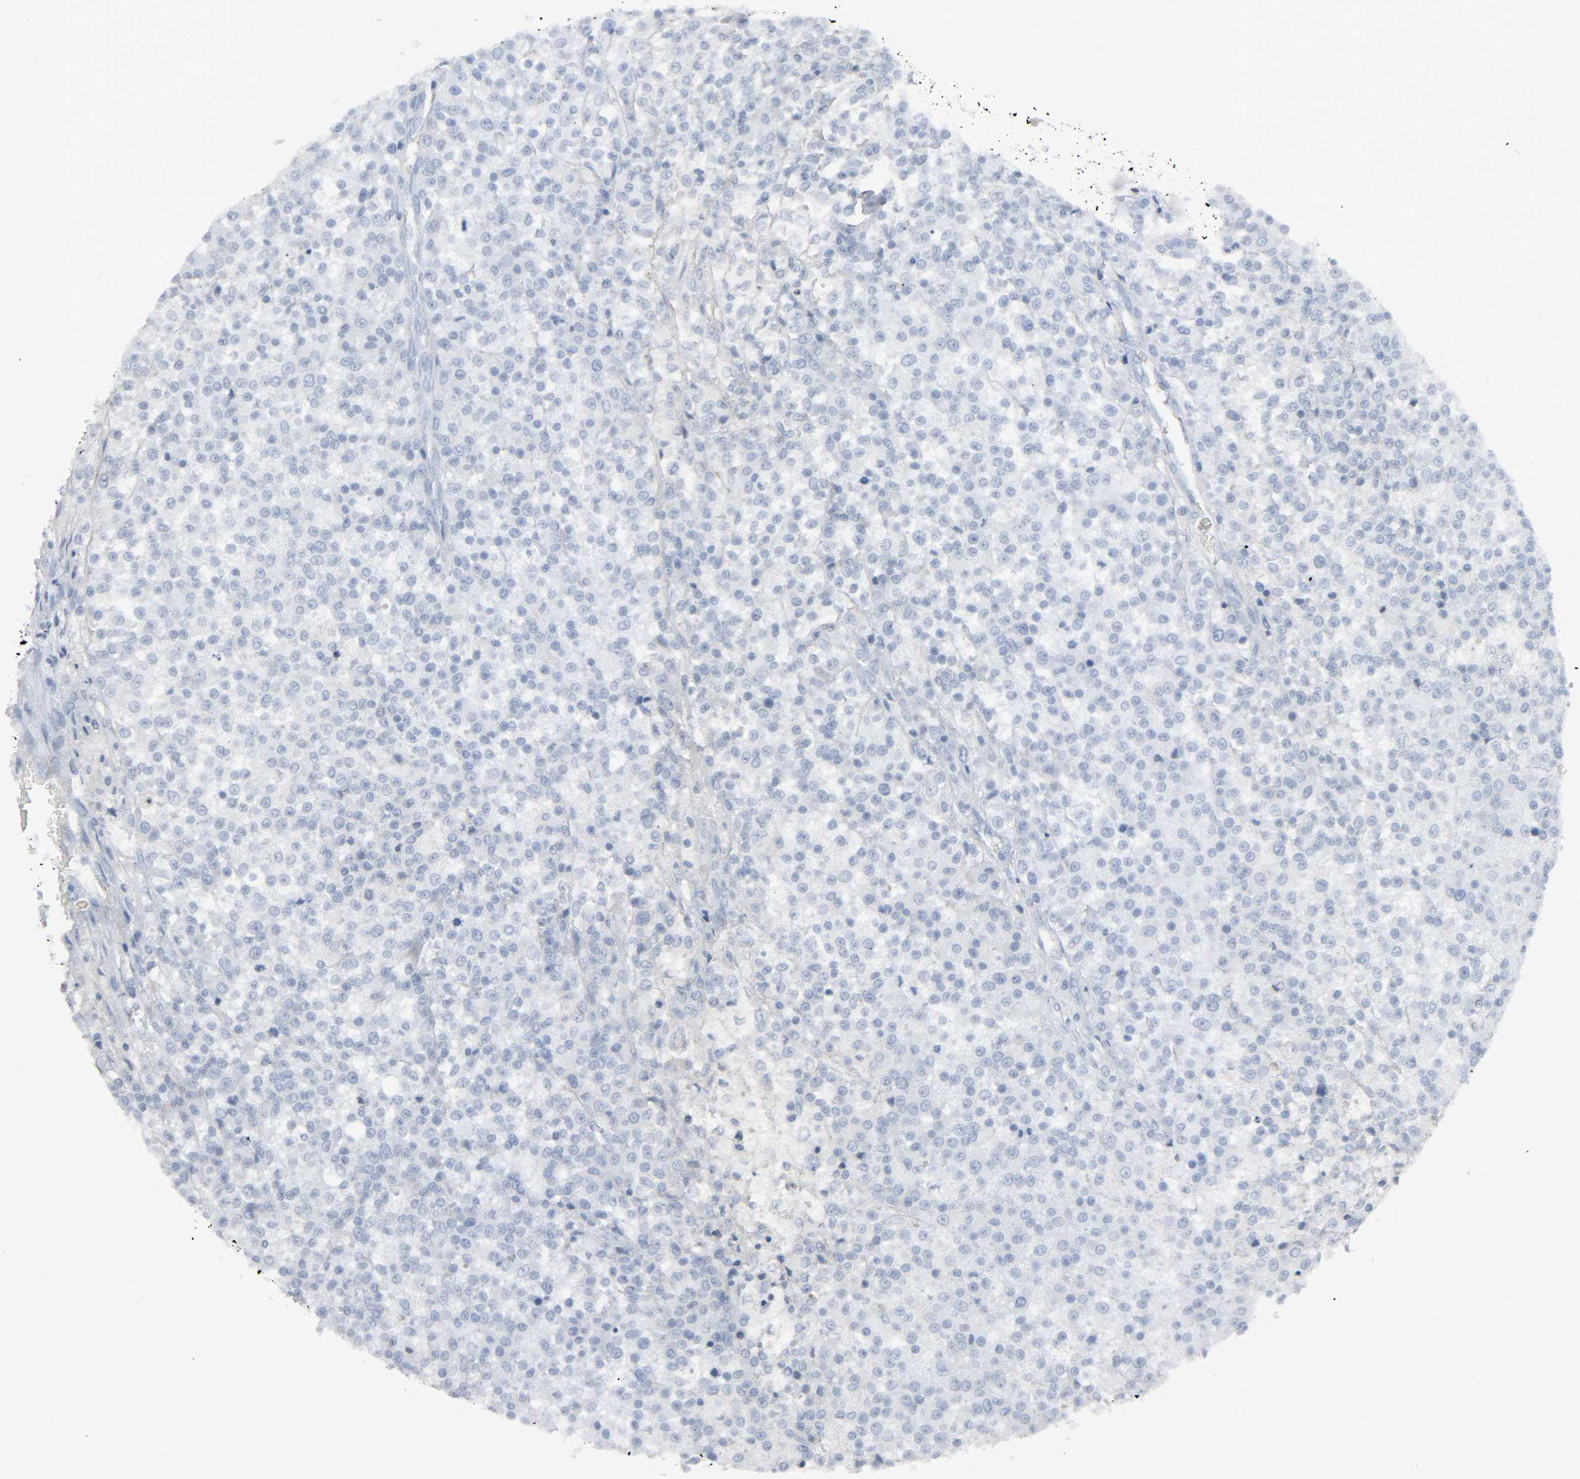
{"staining": {"intensity": "negative", "quantity": "none", "location": "none"}, "tissue": "testis cancer", "cell_type": "Tumor cells", "image_type": "cancer", "snomed": [{"axis": "morphology", "description": "Seminoma, NOS"}, {"axis": "topography", "description": "Testis"}], "caption": "There is no significant positivity in tumor cells of seminoma (testis).", "gene": "ZNF222", "patient": {"sex": "male", "age": 59}}